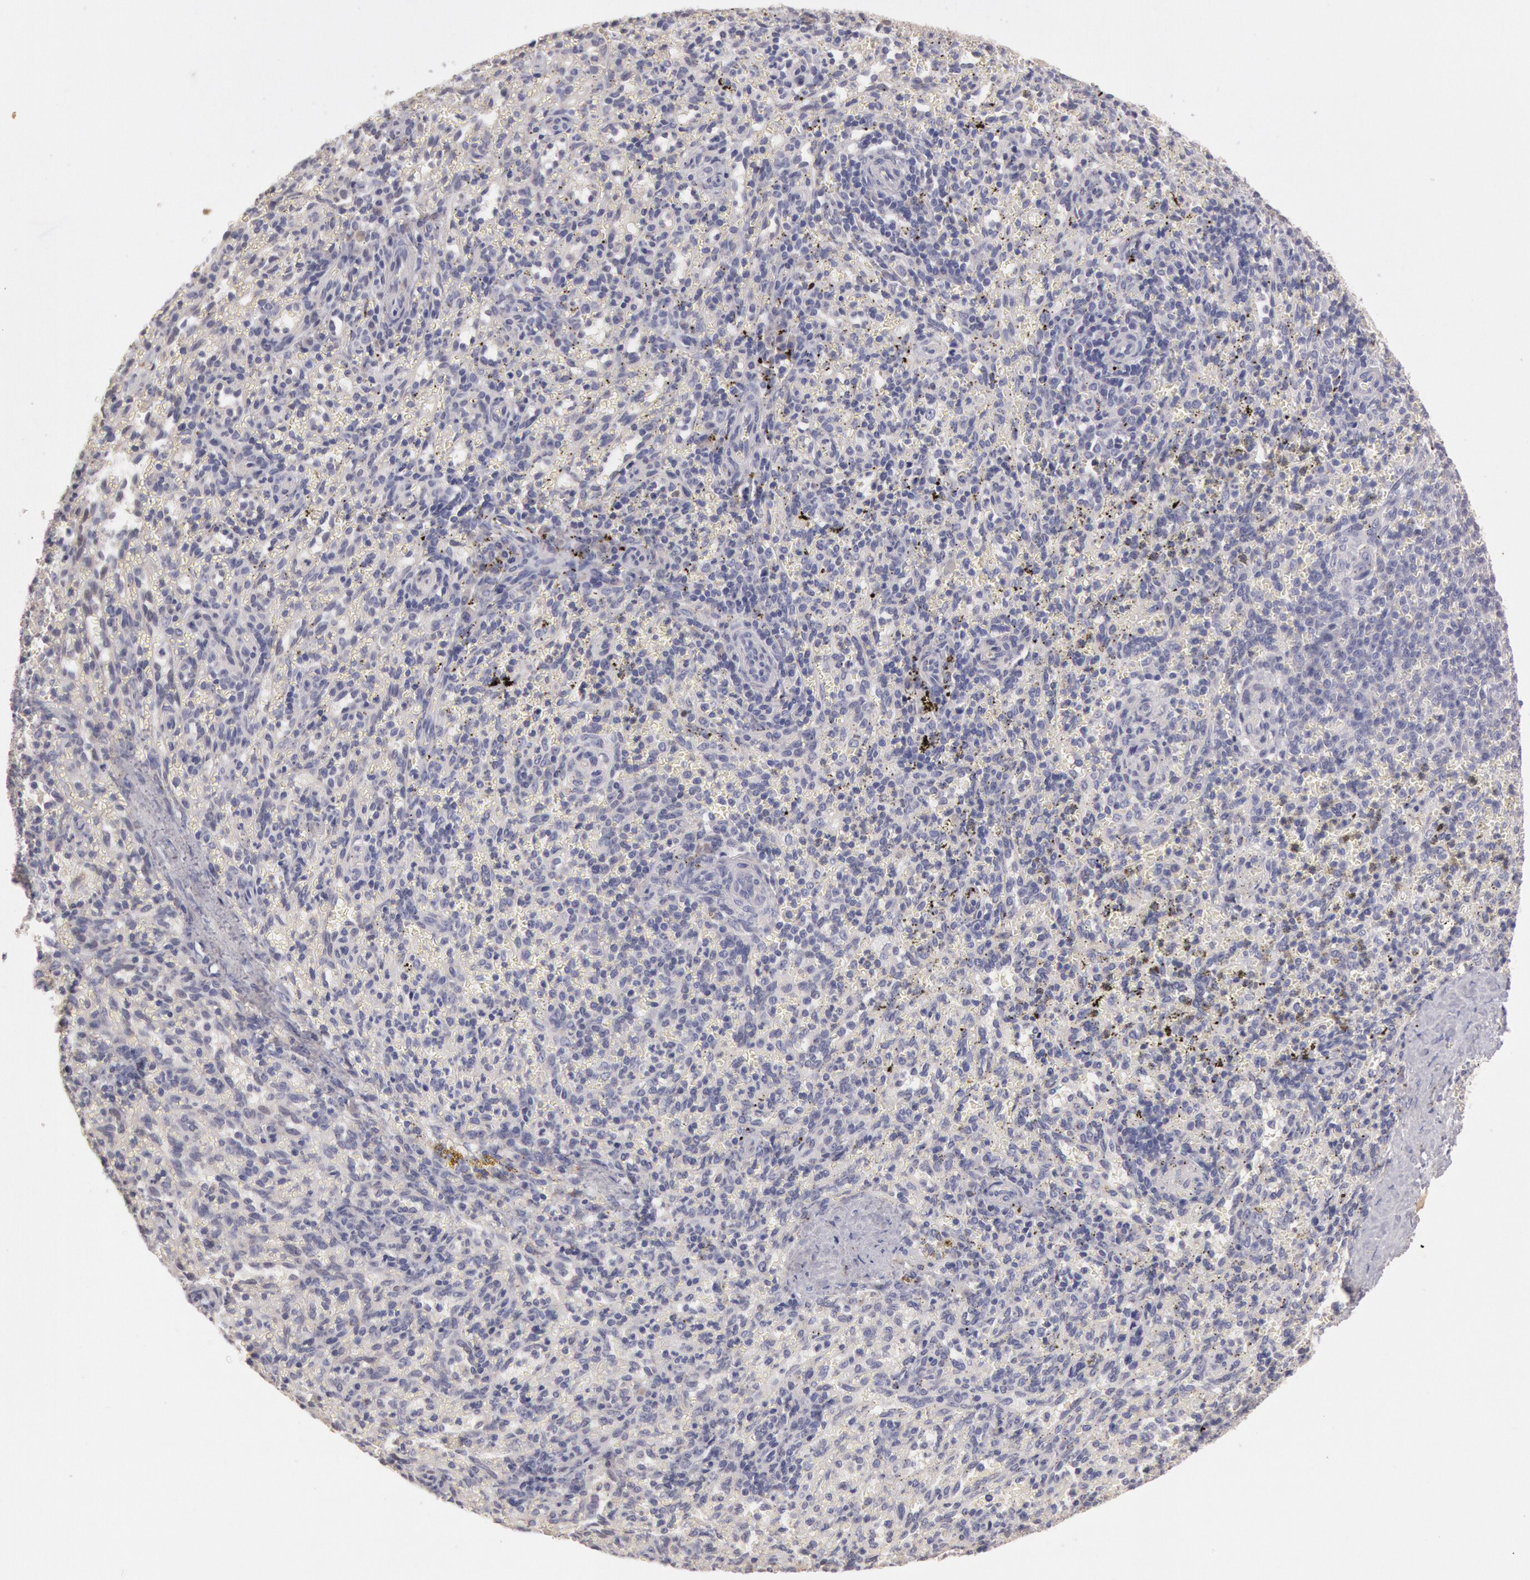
{"staining": {"intensity": "negative", "quantity": "none", "location": "none"}, "tissue": "spleen", "cell_type": "Cells in red pulp", "image_type": "normal", "snomed": [{"axis": "morphology", "description": "Normal tissue, NOS"}, {"axis": "topography", "description": "Spleen"}], "caption": "A histopathology image of human spleen is negative for staining in cells in red pulp. (Stains: DAB IHC with hematoxylin counter stain, Microscopy: brightfield microscopy at high magnification).", "gene": "C1R", "patient": {"sex": "female", "age": 10}}